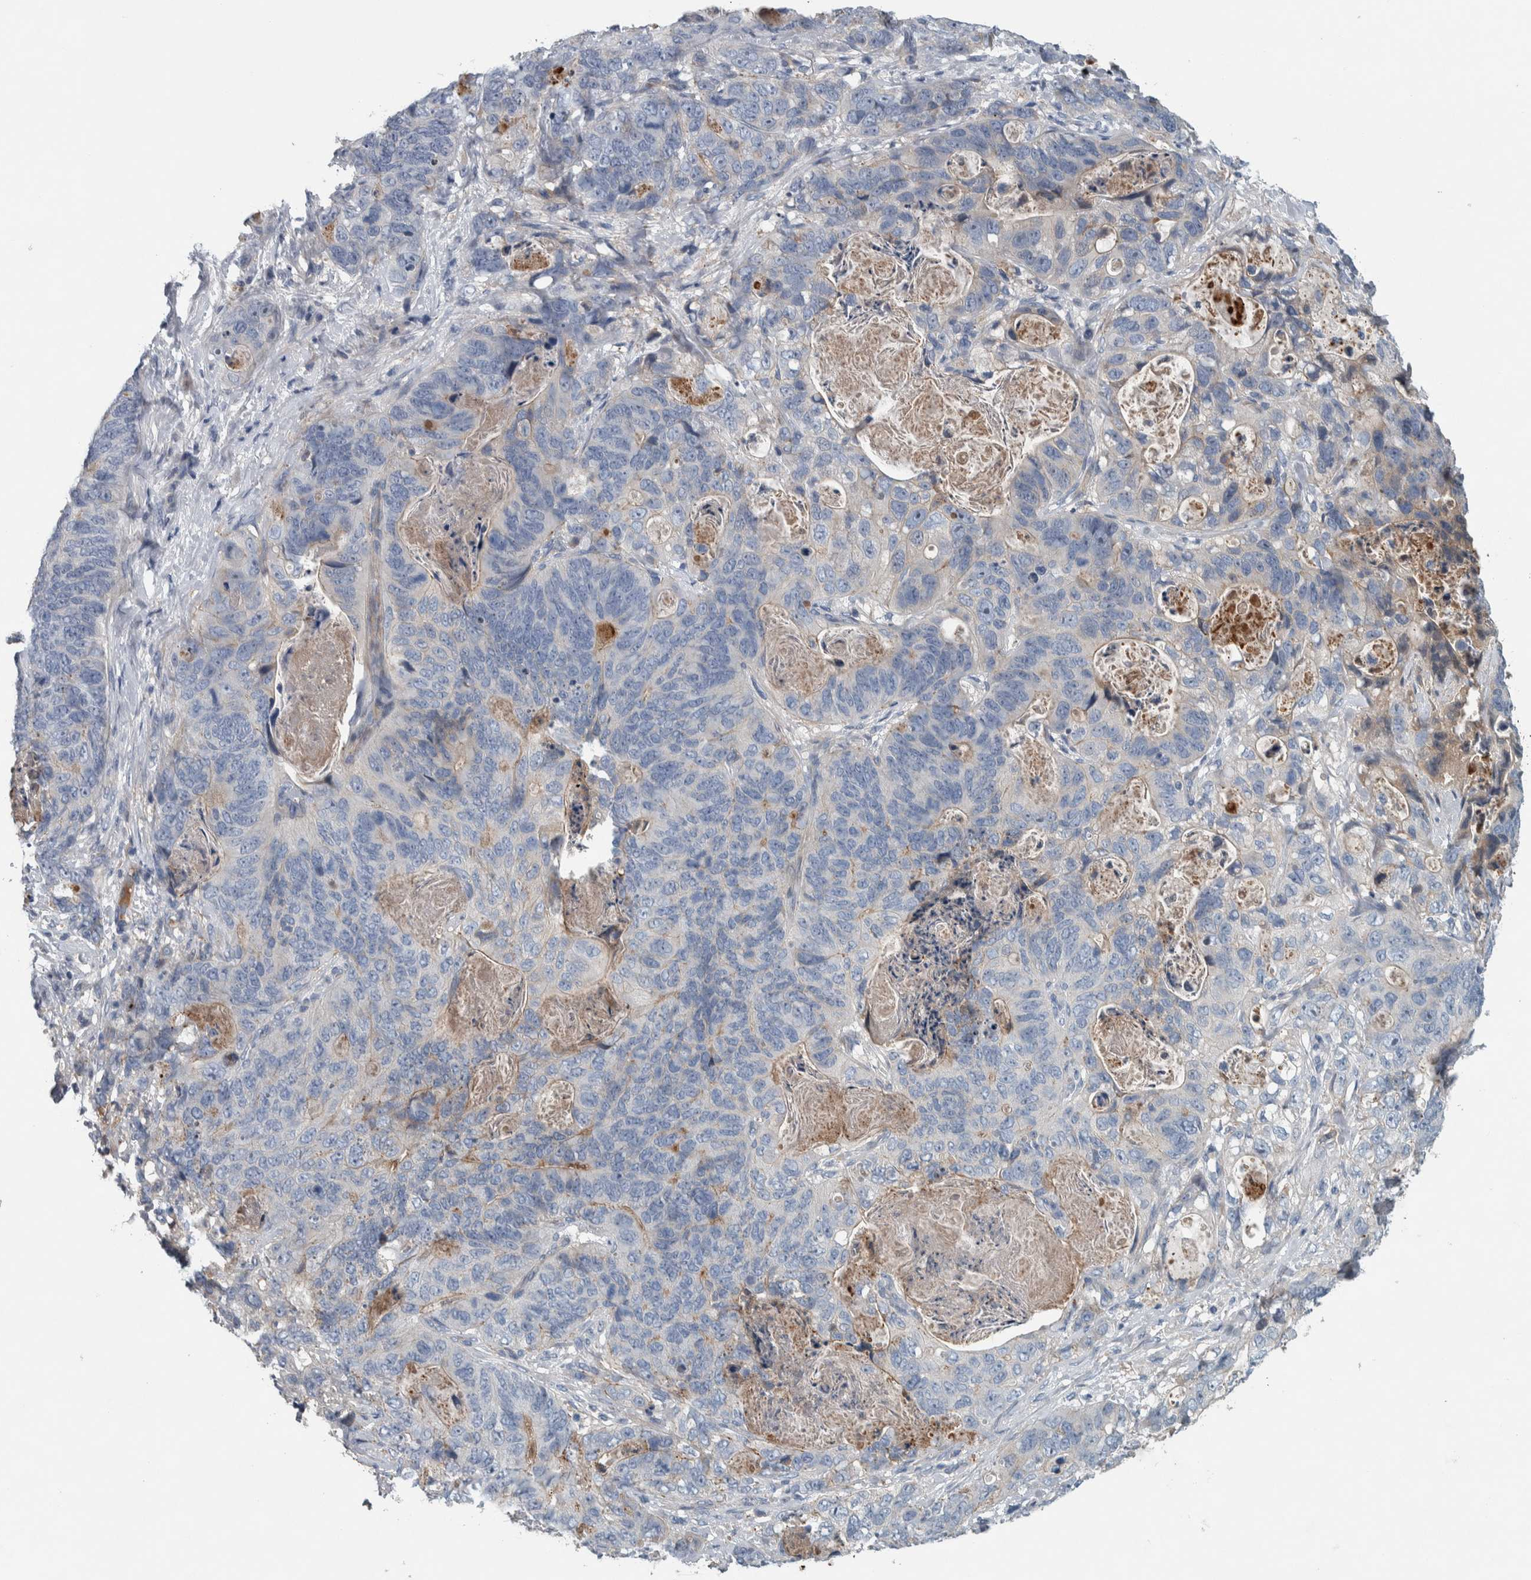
{"staining": {"intensity": "negative", "quantity": "none", "location": "none"}, "tissue": "stomach cancer", "cell_type": "Tumor cells", "image_type": "cancer", "snomed": [{"axis": "morphology", "description": "Normal tissue, NOS"}, {"axis": "morphology", "description": "Adenocarcinoma, NOS"}, {"axis": "topography", "description": "Stomach"}], "caption": "High magnification brightfield microscopy of stomach adenocarcinoma stained with DAB (3,3'-diaminobenzidine) (brown) and counterstained with hematoxylin (blue): tumor cells show no significant expression. The staining is performed using DAB (3,3'-diaminobenzidine) brown chromogen with nuclei counter-stained in using hematoxylin.", "gene": "SERPINC1", "patient": {"sex": "female", "age": 89}}